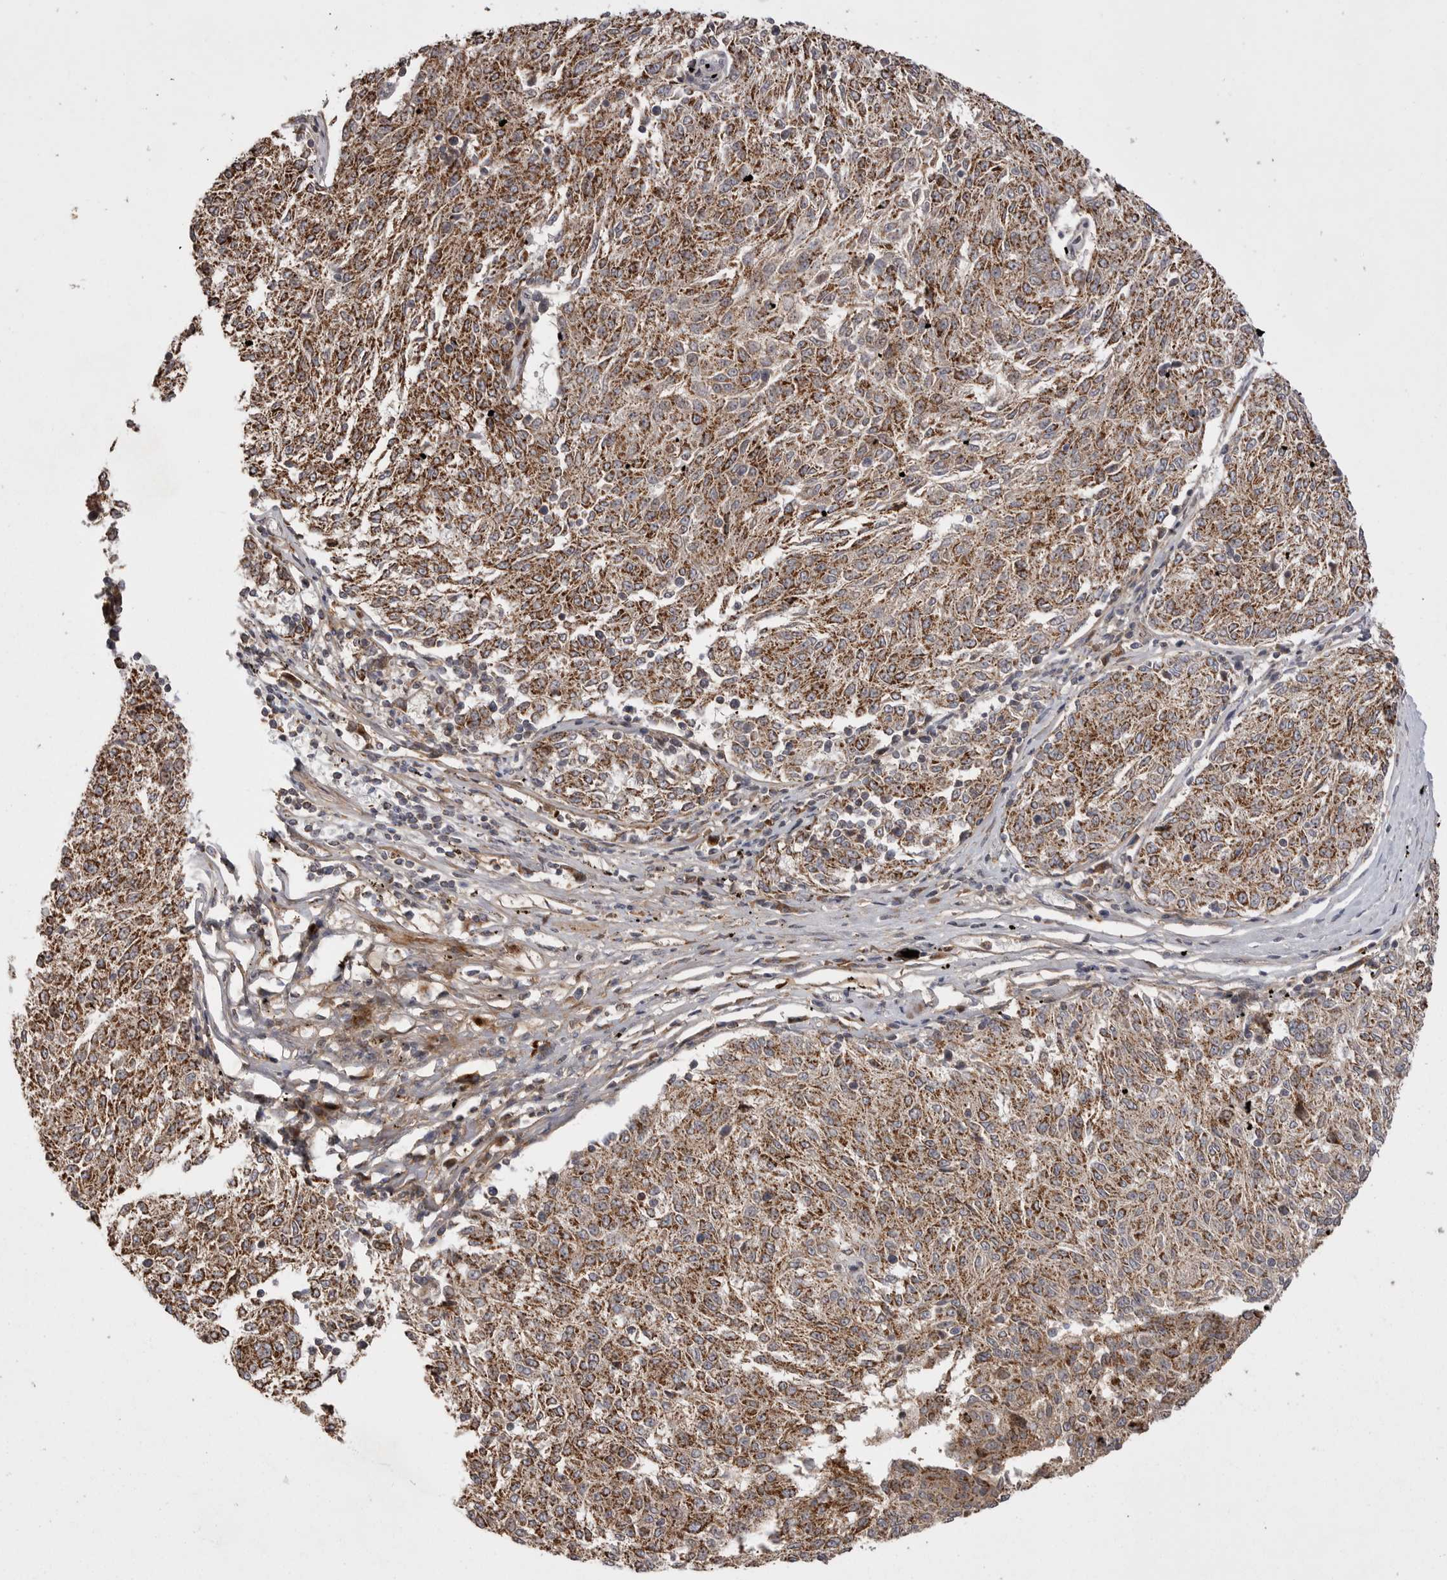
{"staining": {"intensity": "moderate", "quantity": ">75%", "location": "cytoplasmic/membranous"}, "tissue": "melanoma", "cell_type": "Tumor cells", "image_type": "cancer", "snomed": [{"axis": "morphology", "description": "Malignant melanoma, NOS"}, {"axis": "topography", "description": "Skin"}], "caption": "Protein staining of malignant melanoma tissue exhibits moderate cytoplasmic/membranous staining in about >75% of tumor cells.", "gene": "KYAT3", "patient": {"sex": "female", "age": 72}}